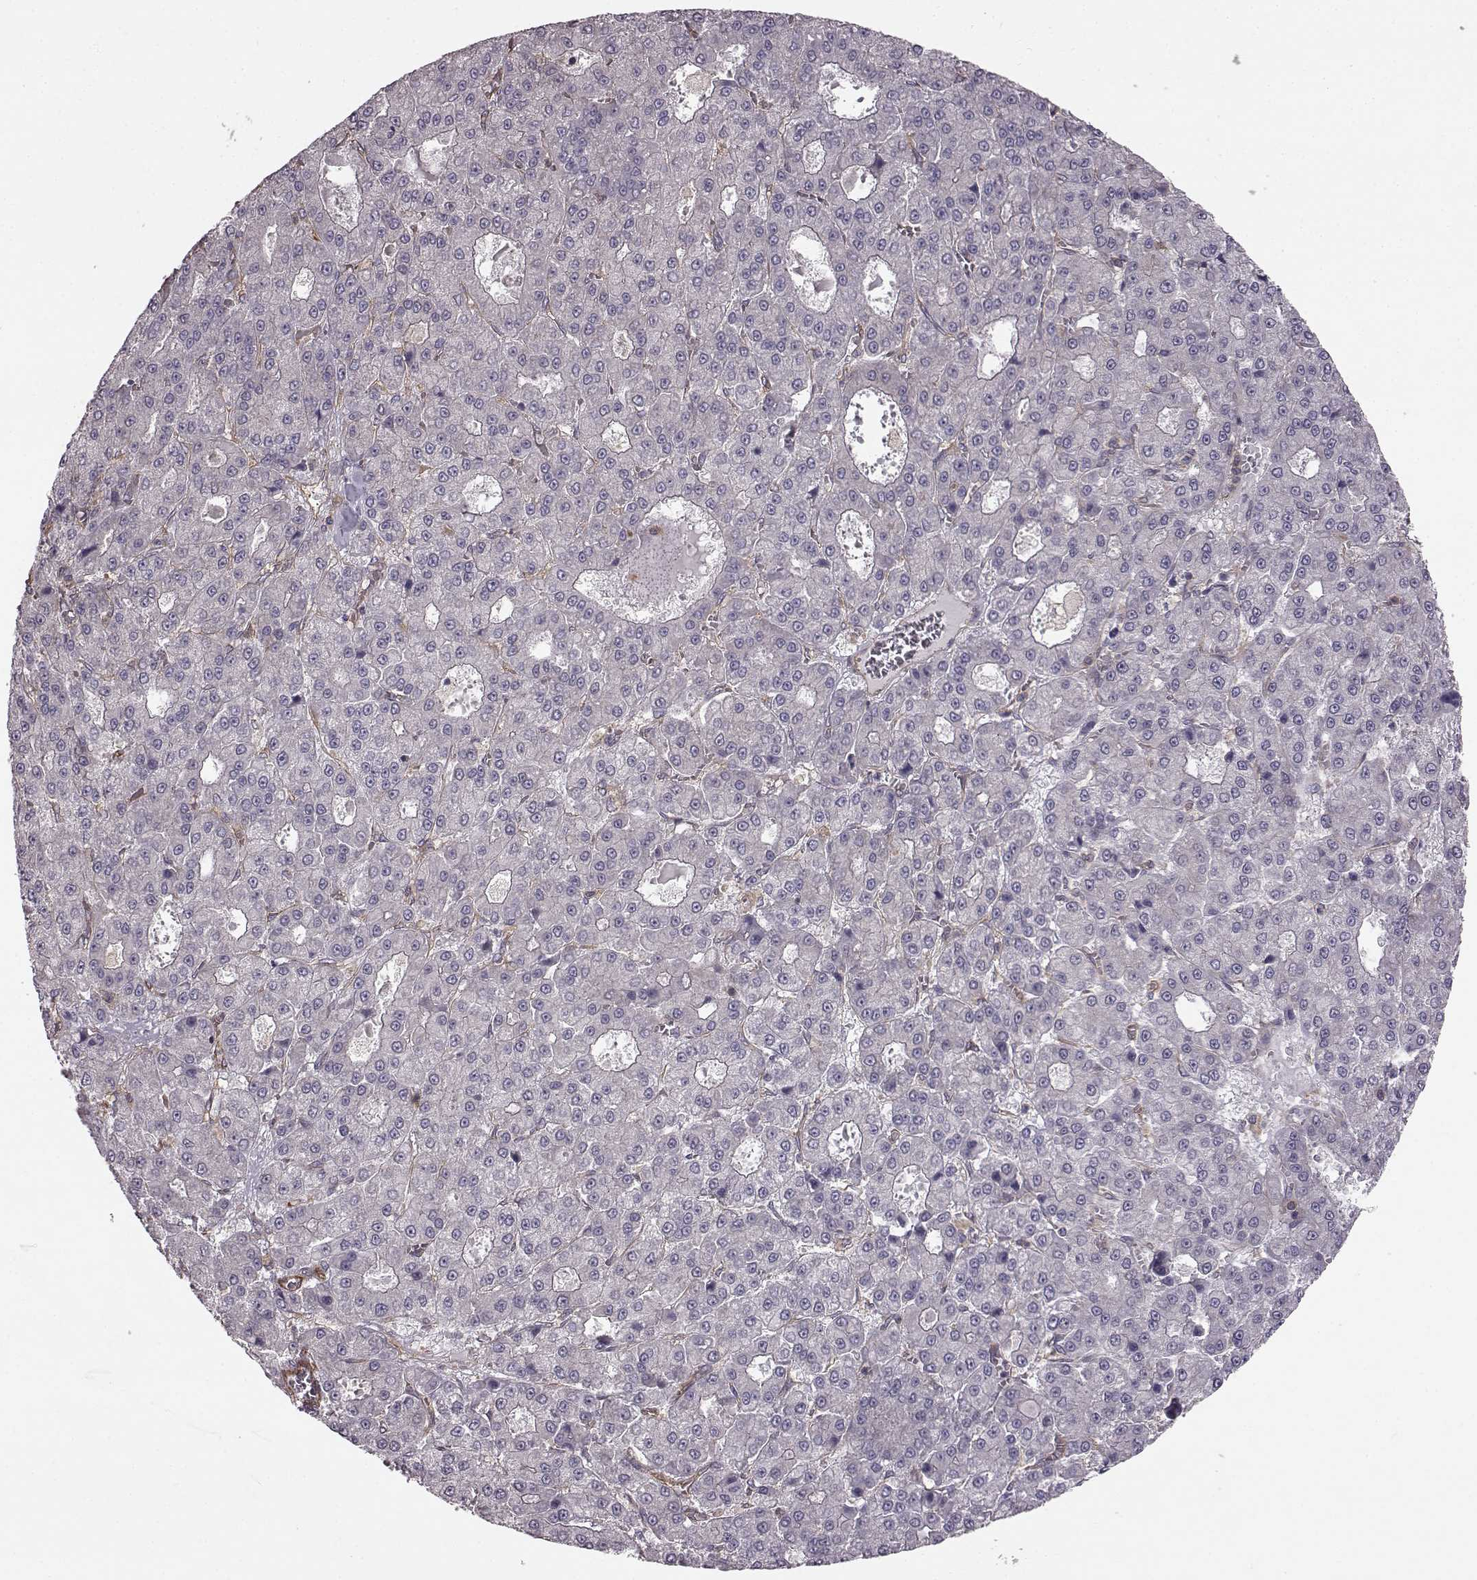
{"staining": {"intensity": "negative", "quantity": "none", "location": "none"}, "tissue": "liver cancer", "cell_type": "Tumor cells", "image_type": "cancer", "snomed": [{"axis": "morphology", "description": "Carcinoma, Hepatocellular, NOS"}, {"axis": "topography", "description": "Liver"}], "caption": "Tumor cells are negative for brown protein staining in liver hepatocellular carcinoma.", "gene": "RABGAP1", "patient": {"sex": "male", "age": 70}}